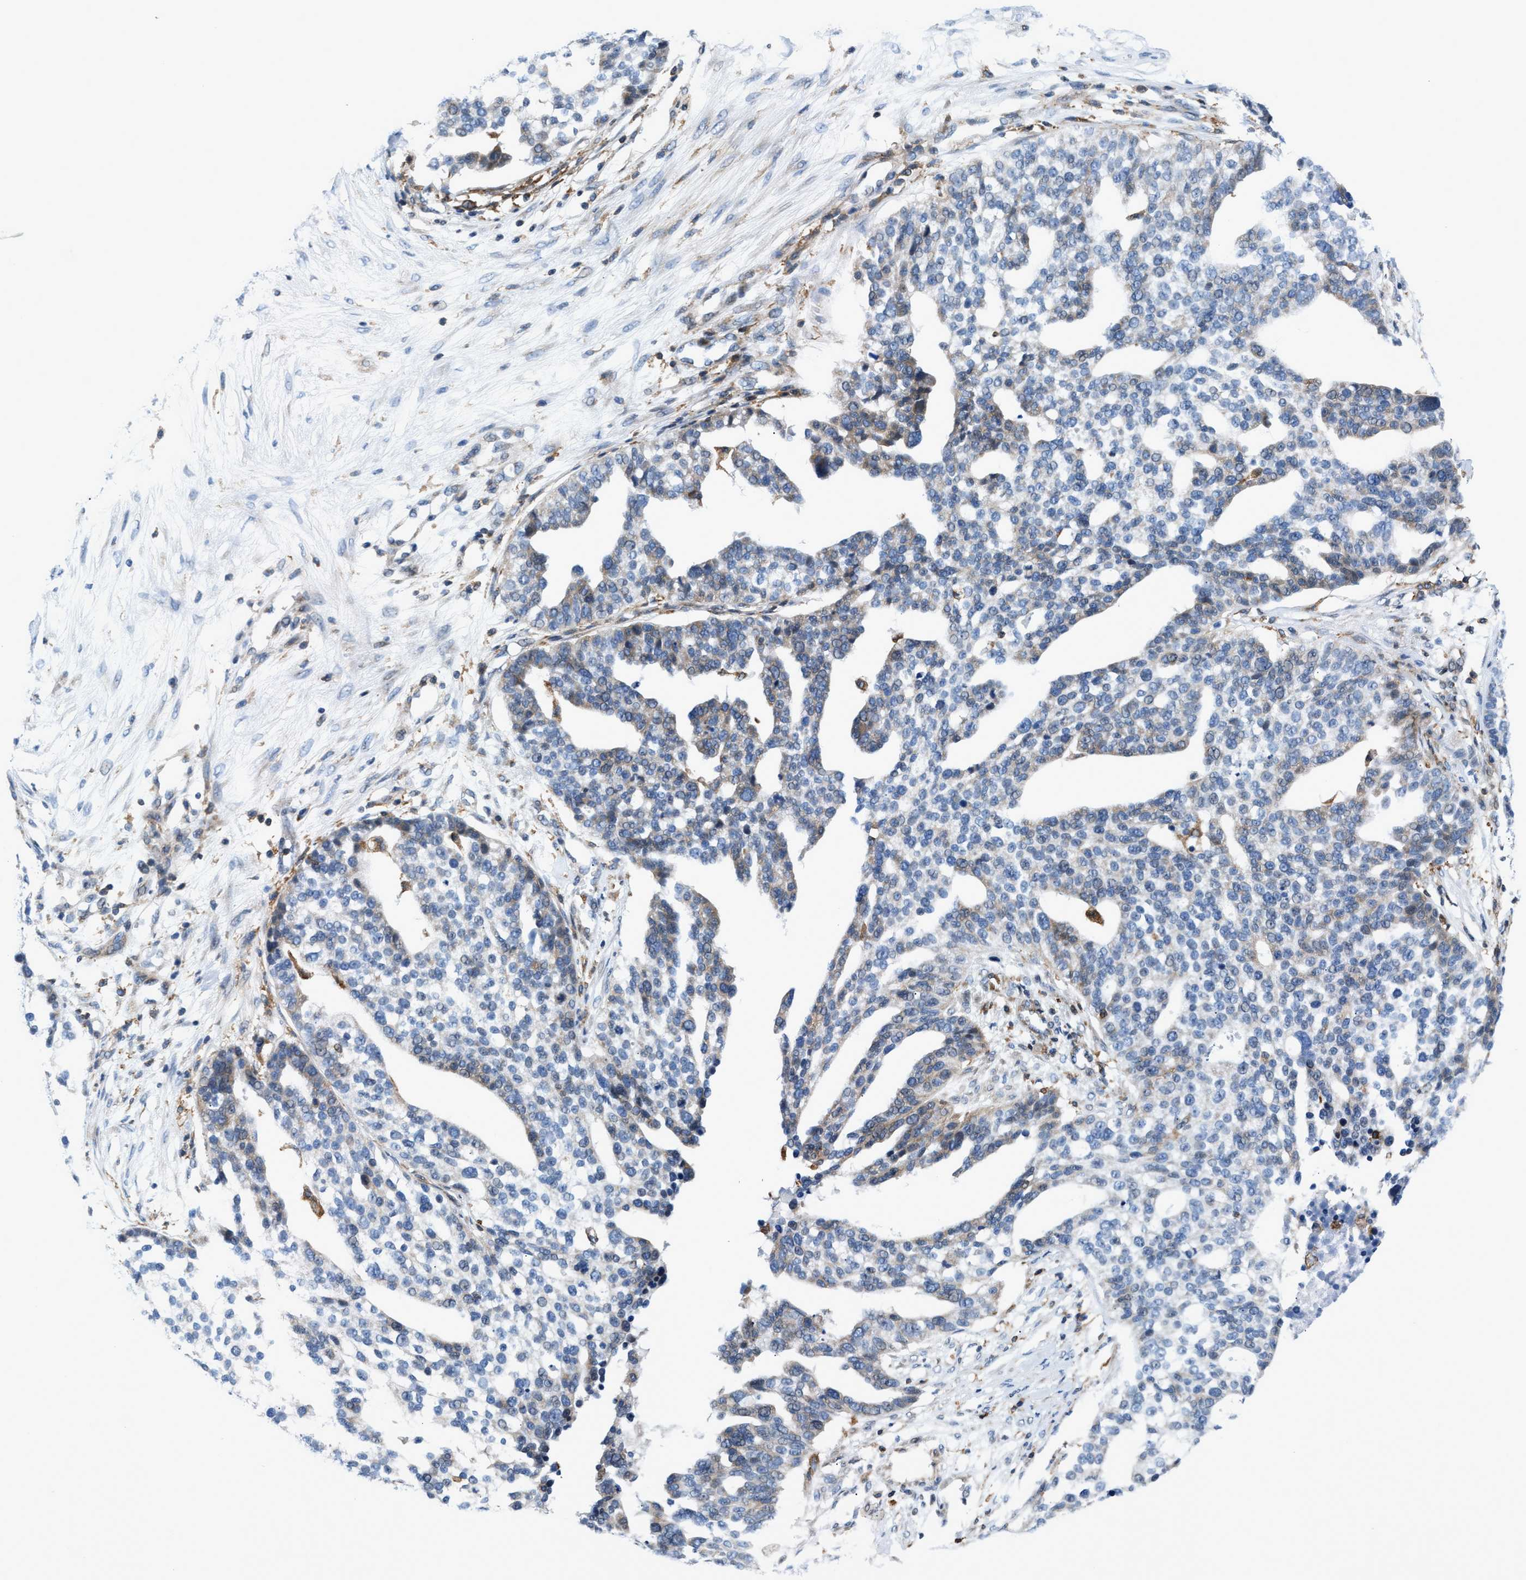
{"staining": {"intensity": "negative", "quantity": "none", "location": "none"}, "tissue": "ovarian cancer", "cell_type": "Tumor cells", "image_type": "cancer", "snomed": [{"axis": "morphology", "description": "Cystadenocarcinoma, serous, NOS"}, {"axis": "topography", "description": "Ovary"}], "caption": "Tumor cells are negative for protein expression in human serous cystadenocarcinoma (ovarian).", "gene": "ATP9A", "patient": {"sex": "female", "age": 59}}